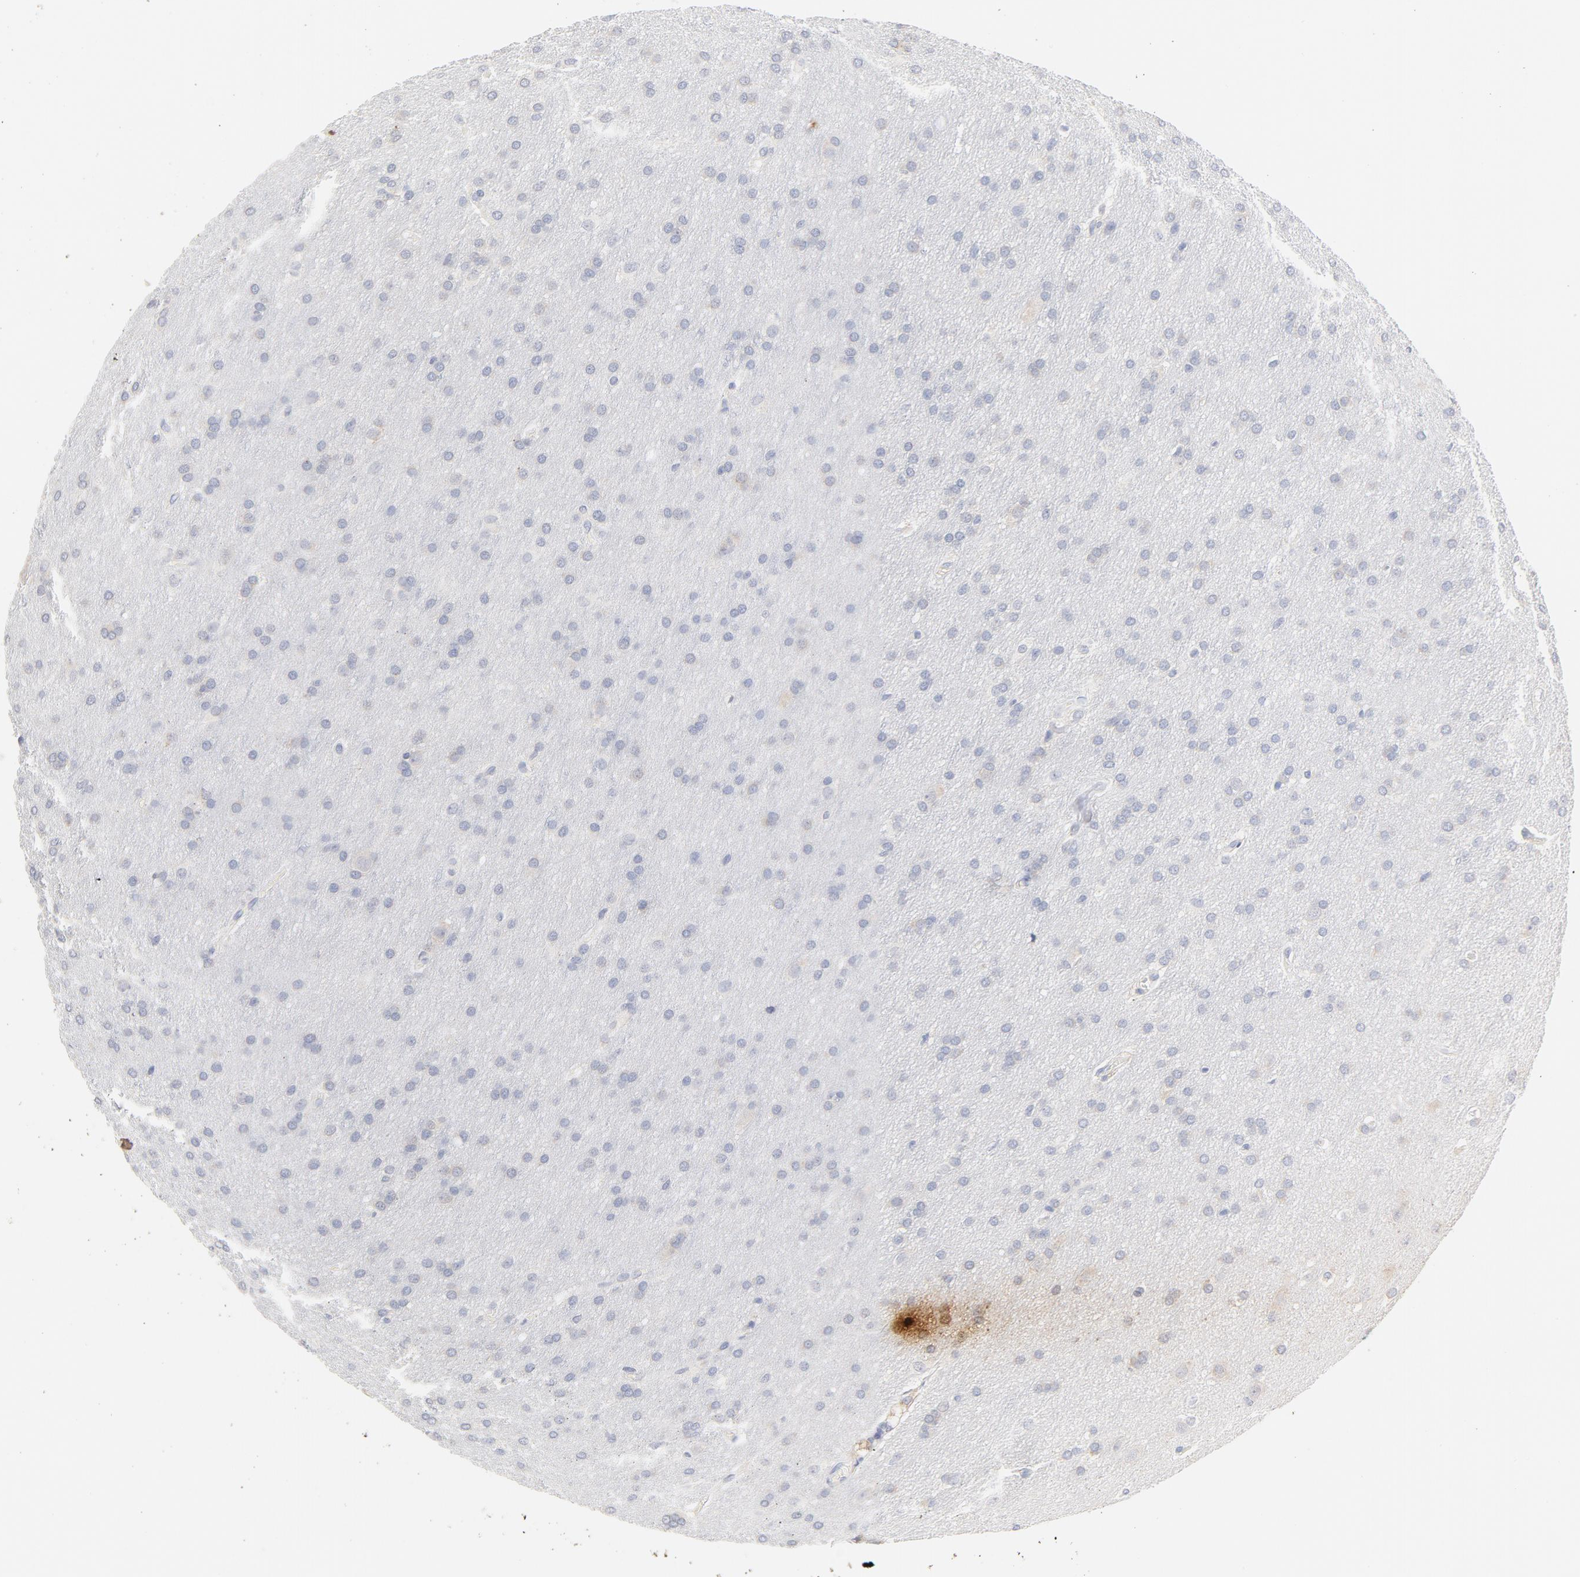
{"staining": {"intensity": "weak", "quantity": "25%-75%", "location": "cytoplasmic/membranous"}, "tissue": "glioma", "cell_type": "Tumor cells", "image_type": "cancer", "snomed": [{"axis": "morphology", "description": "Glioma, malignant, Low grade"}, {"axis": "topography", "description": "Brain"}], "caption": "This is an image of IHC staining of glioma, which shows weak staining in the cytoplasmic/membranous of tumor cells.", "gene": "TLR4", "patient": {"sex": "female", "age": 32}}